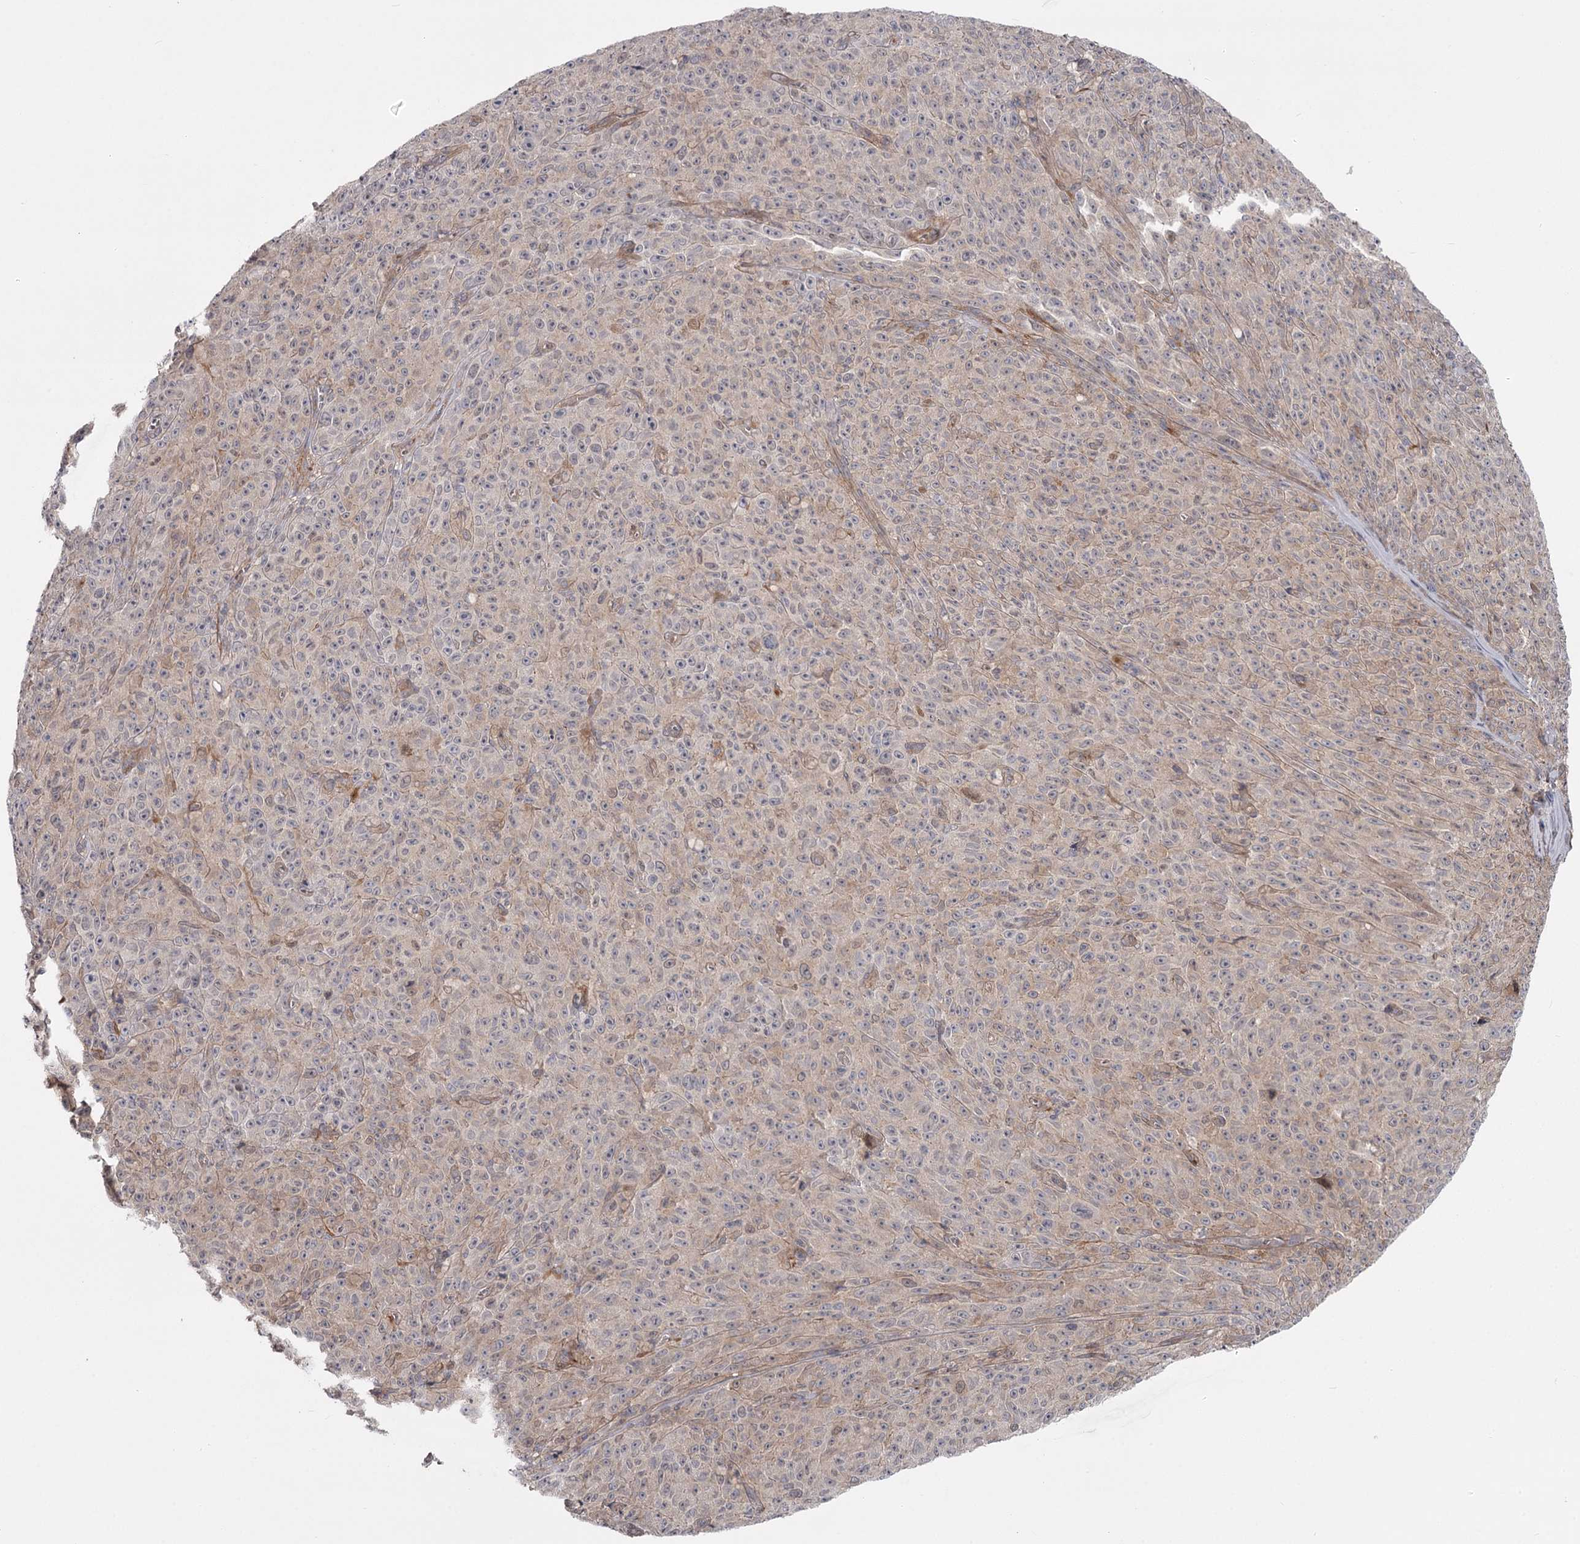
{"staining": {"intensity": "negative", "quantity": "none", "location": "none"}, "tissue": "melanoma", "cell_type": "Tumor cells", "image_type": "cancer", "snomed": [{"axis": "morphology", "description": "Malignant melanoma, NOS"}, {"axis": "topography", "description": "Skin"}], "caption": "A high-resolution image shows immunohistochemistry staining of melanoma, which reveals no significant positivity in tumor cells. Brightfield microscopy of immunohistochemistry stained with DAB (3,3'-diaminobenzidine) (brown) and hematoxylin (blue), captured at high magnification.", "gene": "CCNG2", "patient": {"sex": "female", "age": 82}}